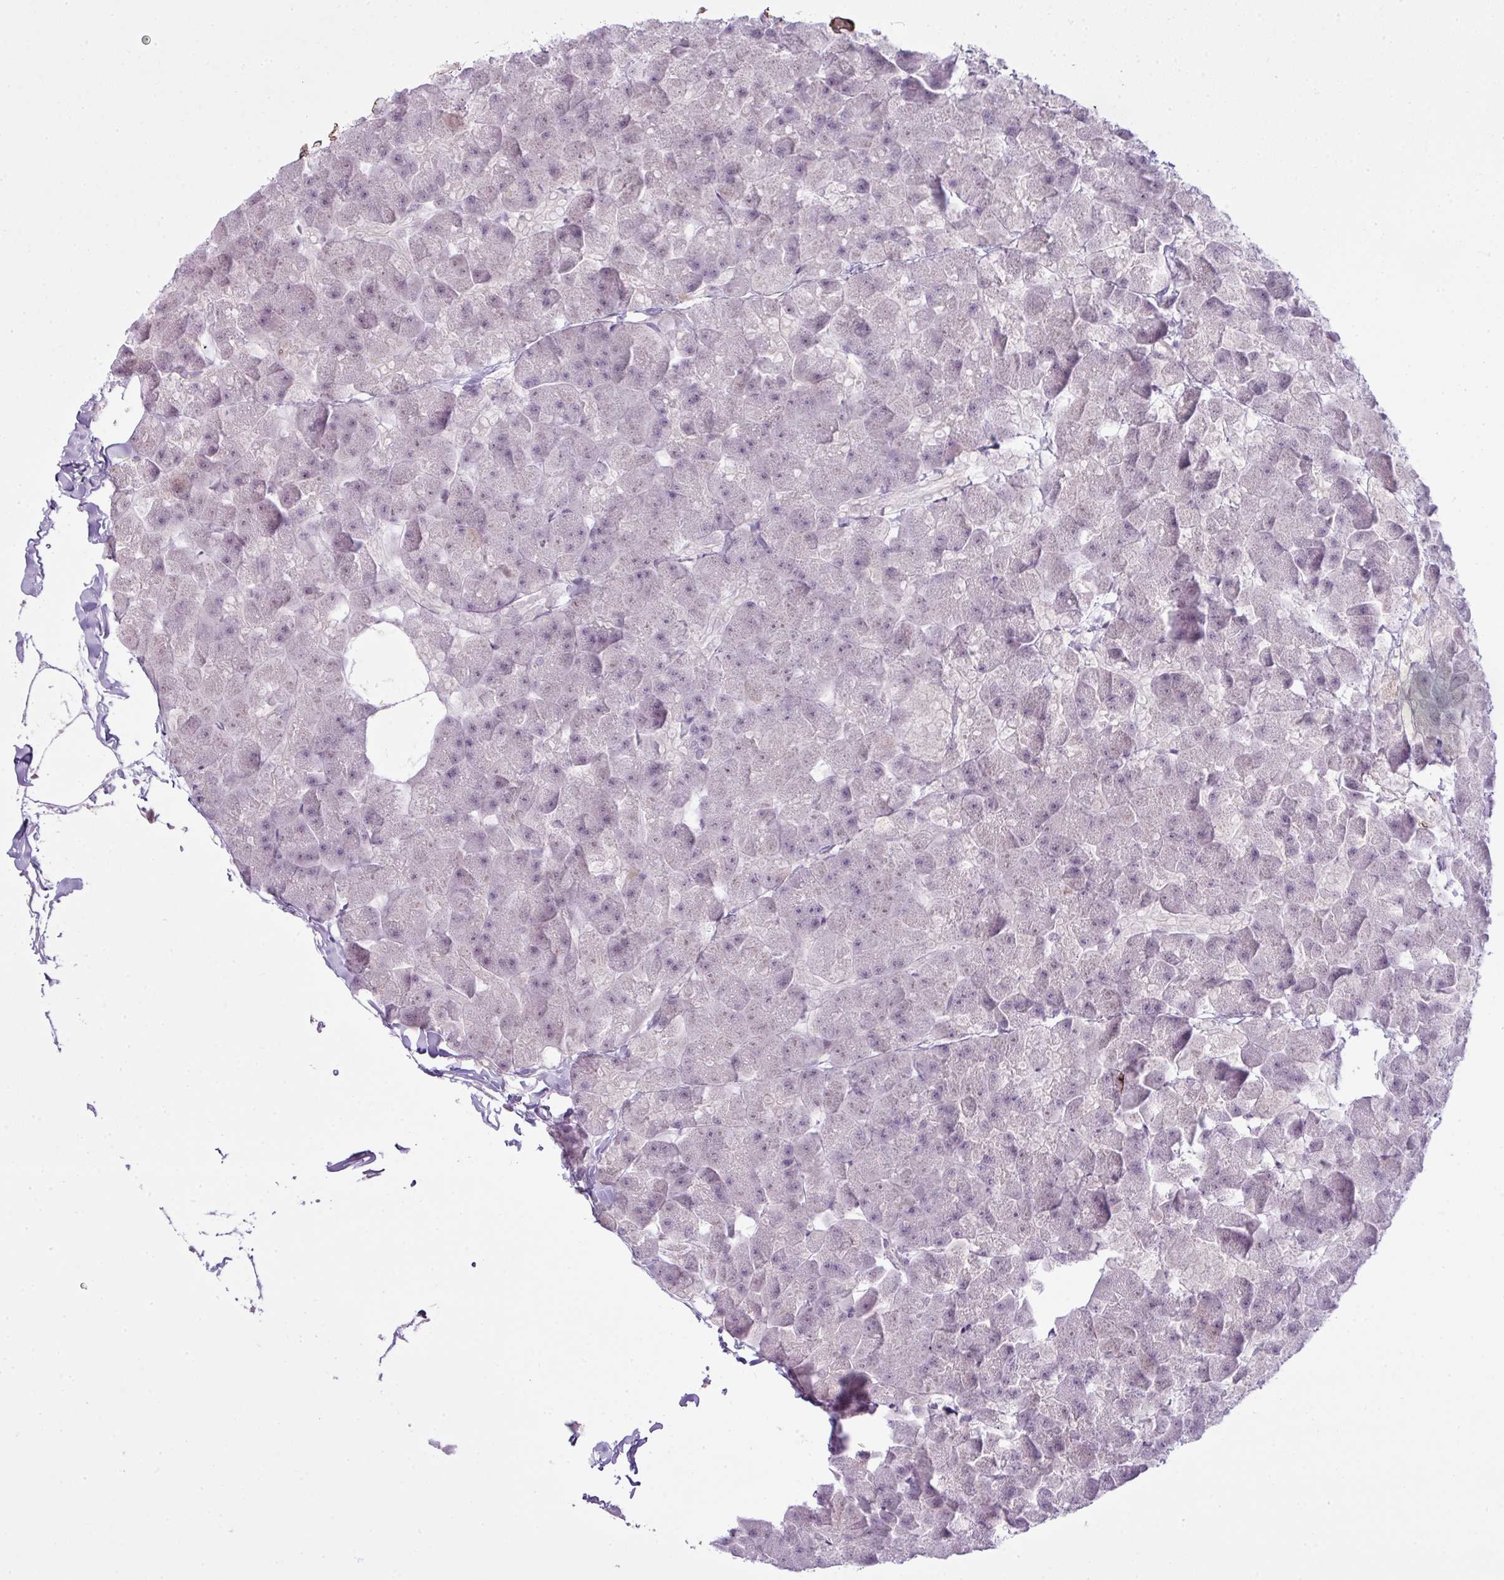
{"staining": {"intensity": "moderate", "quantity": "<25%", "location": "cytoplasmic/membranous"}, "tissue": "pancreas", "cell_type": "Exocrine glandular cells", "image_type": "normal", "snomed": [{"axis": "morphology", "description": "Normal tissue, NOS"}, {"axis": "topography", "description": "Pancreas"}], "caption": "High-magnification brightfield microscopy of normal pancreas stained with DAB (brown) and counterstained with hematoxylin (blue). exocrine glandular cells exhibit moderate cytoplasmic/membranous positivity is appreciated in about<25% of cells.", "gene": "ZNF688", "patient": {"sex": "male", "age": 35}}